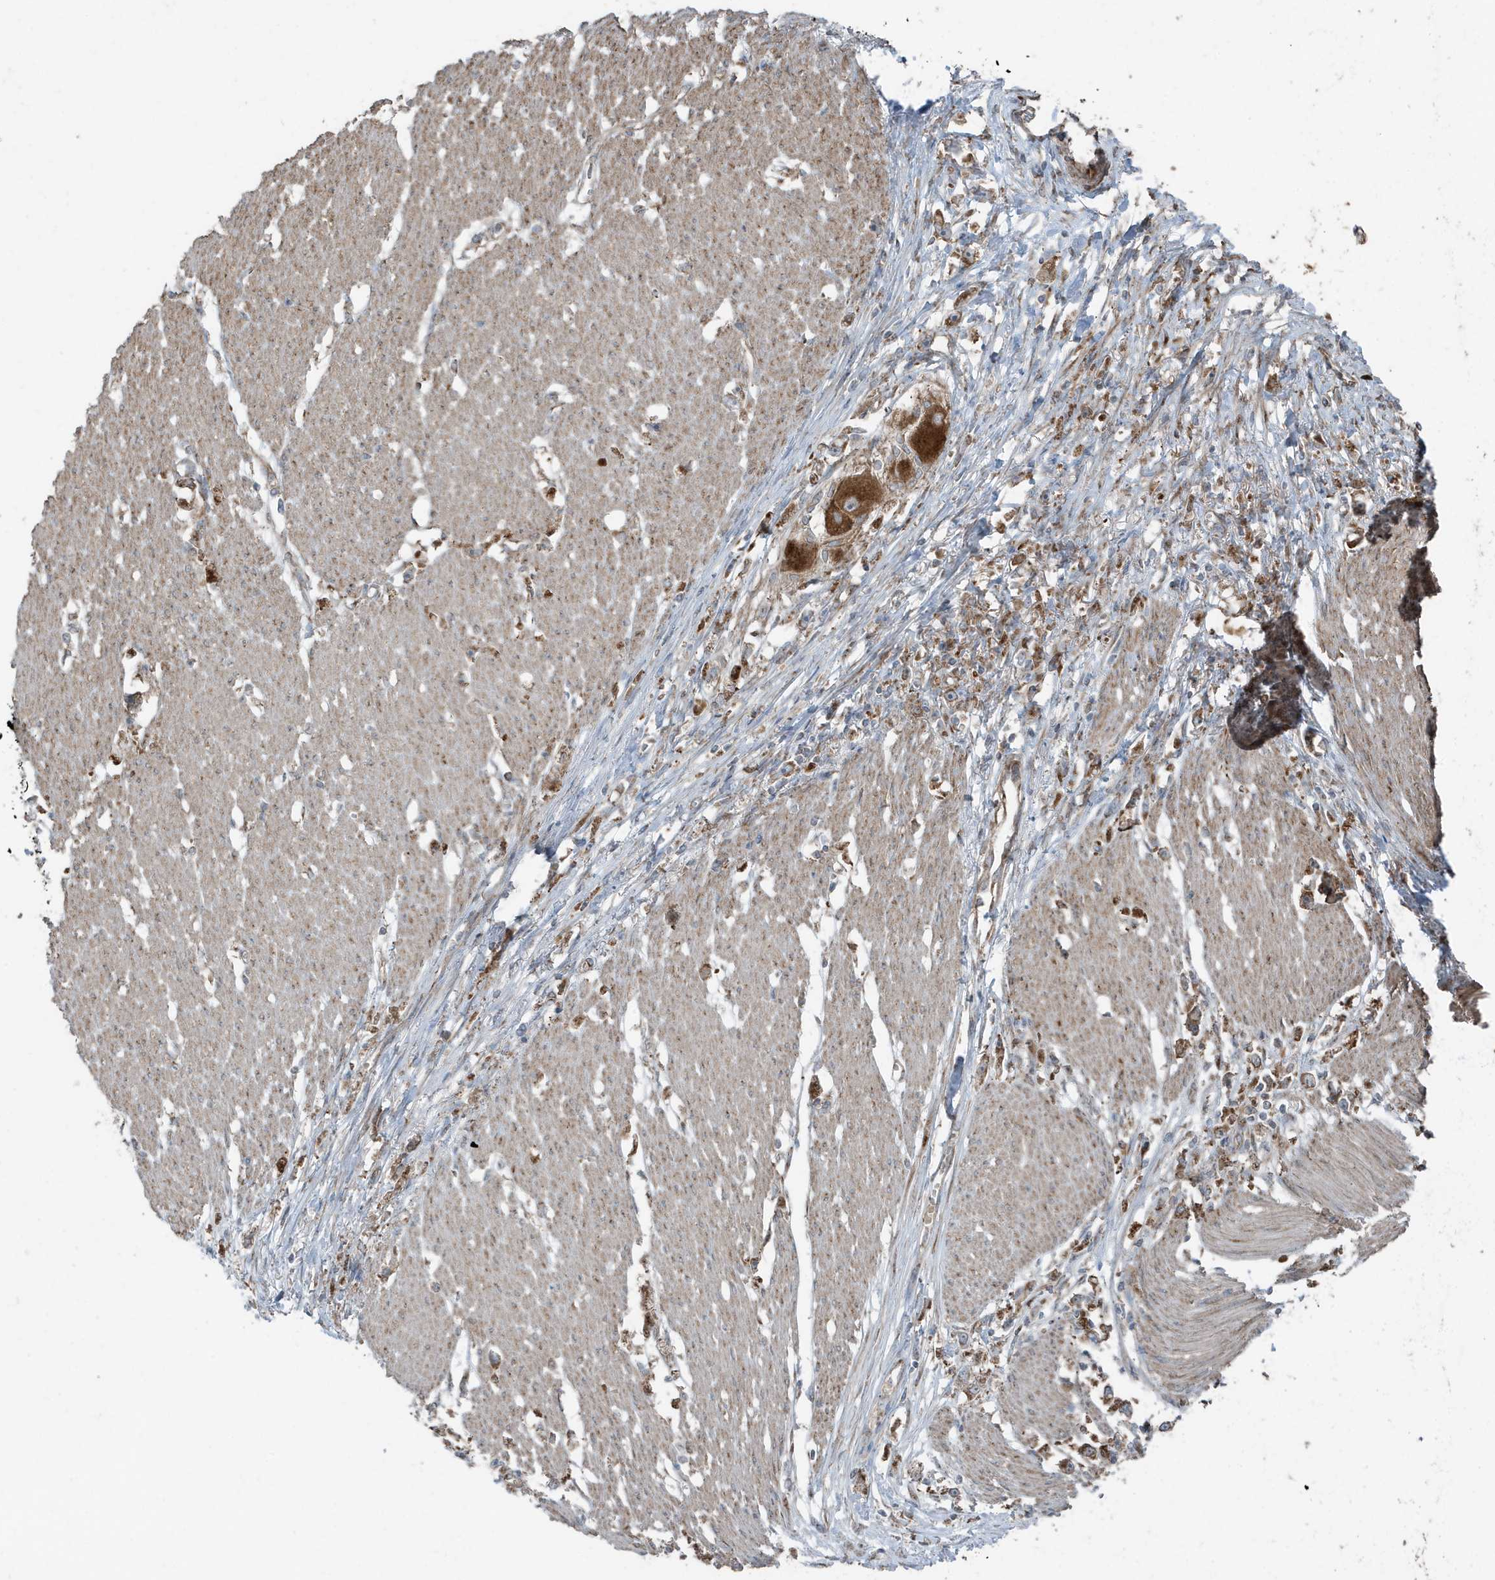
{"staining": {"intensity": "strong", "quantity": ">75%", "location": "cytoplasmic/membranous"}, "tissue": "stomach cancer", "cell_type": "Tumor cells", "image_type": "cancer", "snomed": [{"axis": "morphology", "description": "Adenocarcinoma, NOS"}, {"axis": "topography", "description": "Stomach"}], "caption": "Immunohistochemical staining of adenocarcinoma (stomach) displays strong cytoplasmic/membranous protein positivity in about >75% of tumor cells.", "gene": "GOLGA4", "patient": {"sex": "female", "age": 59}}